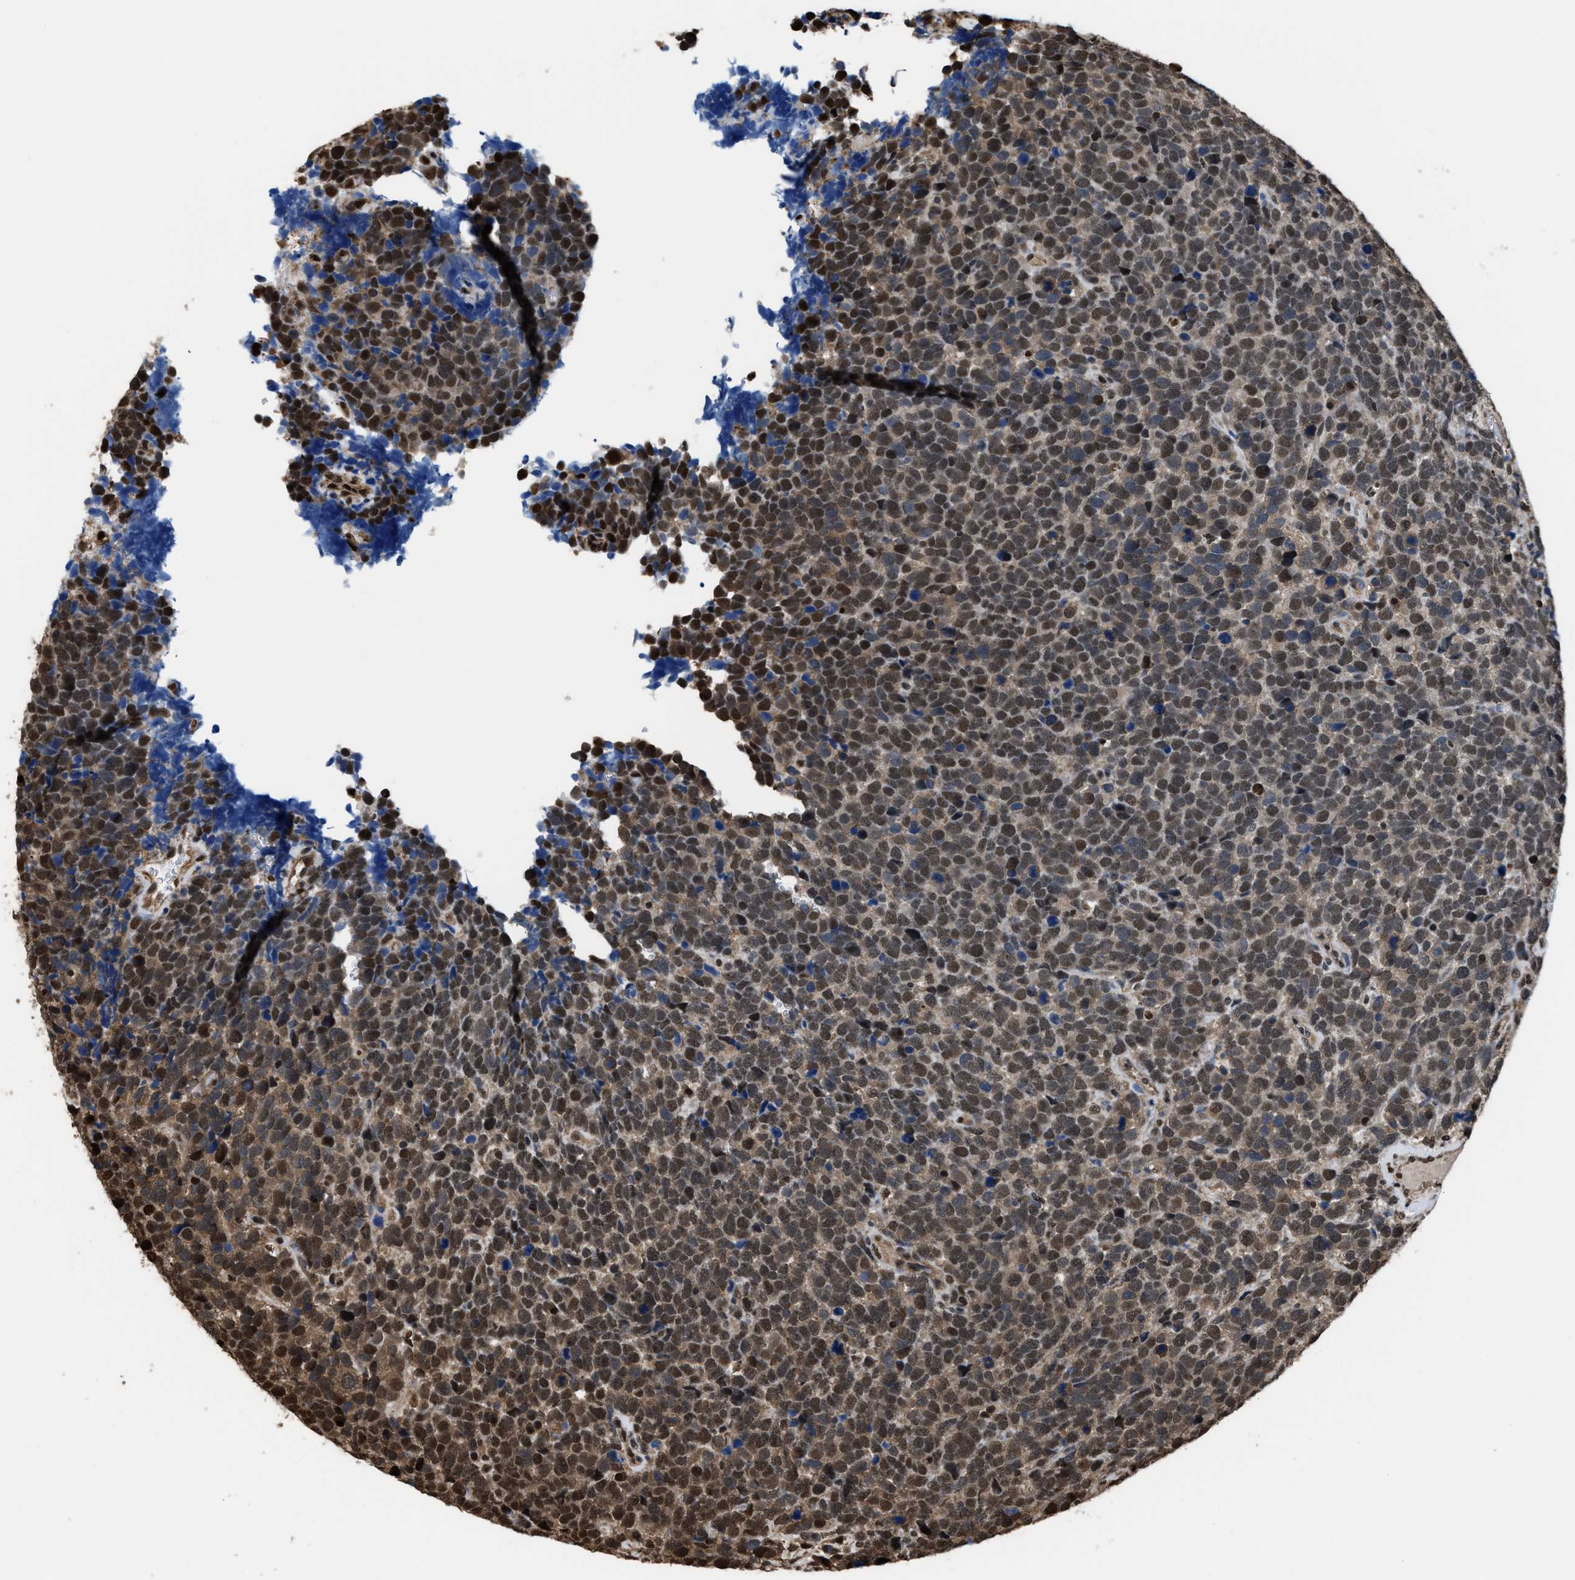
{"staining": {"intensity": "moderate", "quantity": ">75%", "location": "nuclear"}, "tissue": "urothelial cancer", "cell_type": "Tumor cells", "image_type": "cancer", "snomed": [{"axis": "morphology", "description": "Urothelial carcinoma, High grade"}, {"axis": "topography", "description": "Urinary bladder"}], "caption": "Human urothelial cancer stained with a protein marker demonstrates moderate staining in tumor cells.", "gene": "FNTA", "patient": {"sex": "female", "age": 82}}